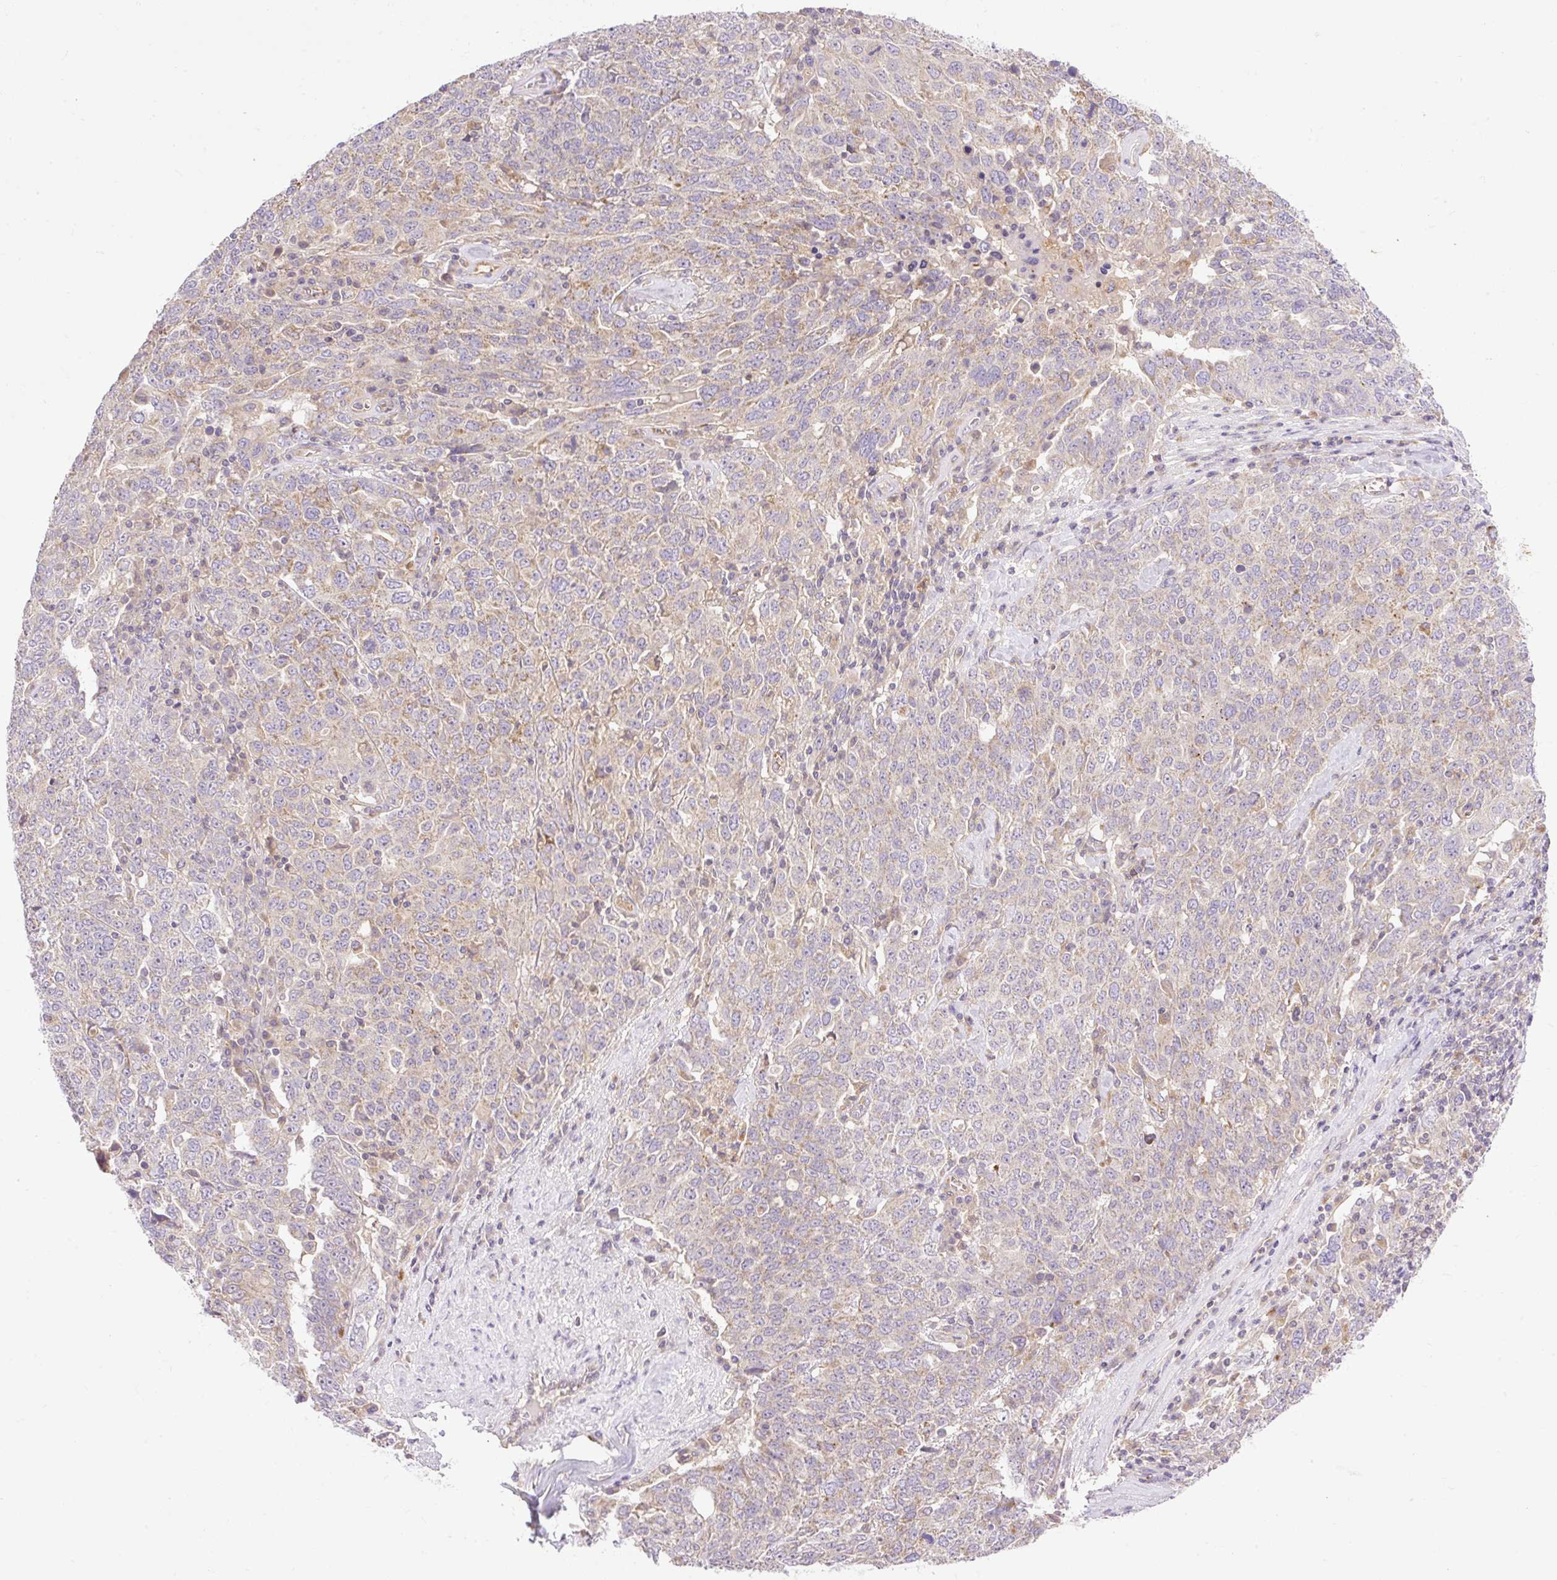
{"staining": {"intensity": "moderate", "quantity": "<25%", "location": "cytoplasmic/membranous"}, "tissue": "ovarian cancer", "cell_type": "Tumor cells", "image_type": "cancer", "snomed": [{"axis": "morphology", "description": "Carcinoma, endometroid"}, {"axis": "topography", "description": "Ovary"}], "caption": "Moderate cytoplasmic/membranous positivity for a protein is present in approximately <25% of tumor cells of ovarian endometroid carcinoma using immunohistochemistry.", "gene": "HEXB", "patient": {"sex": "female", "age": 62}}